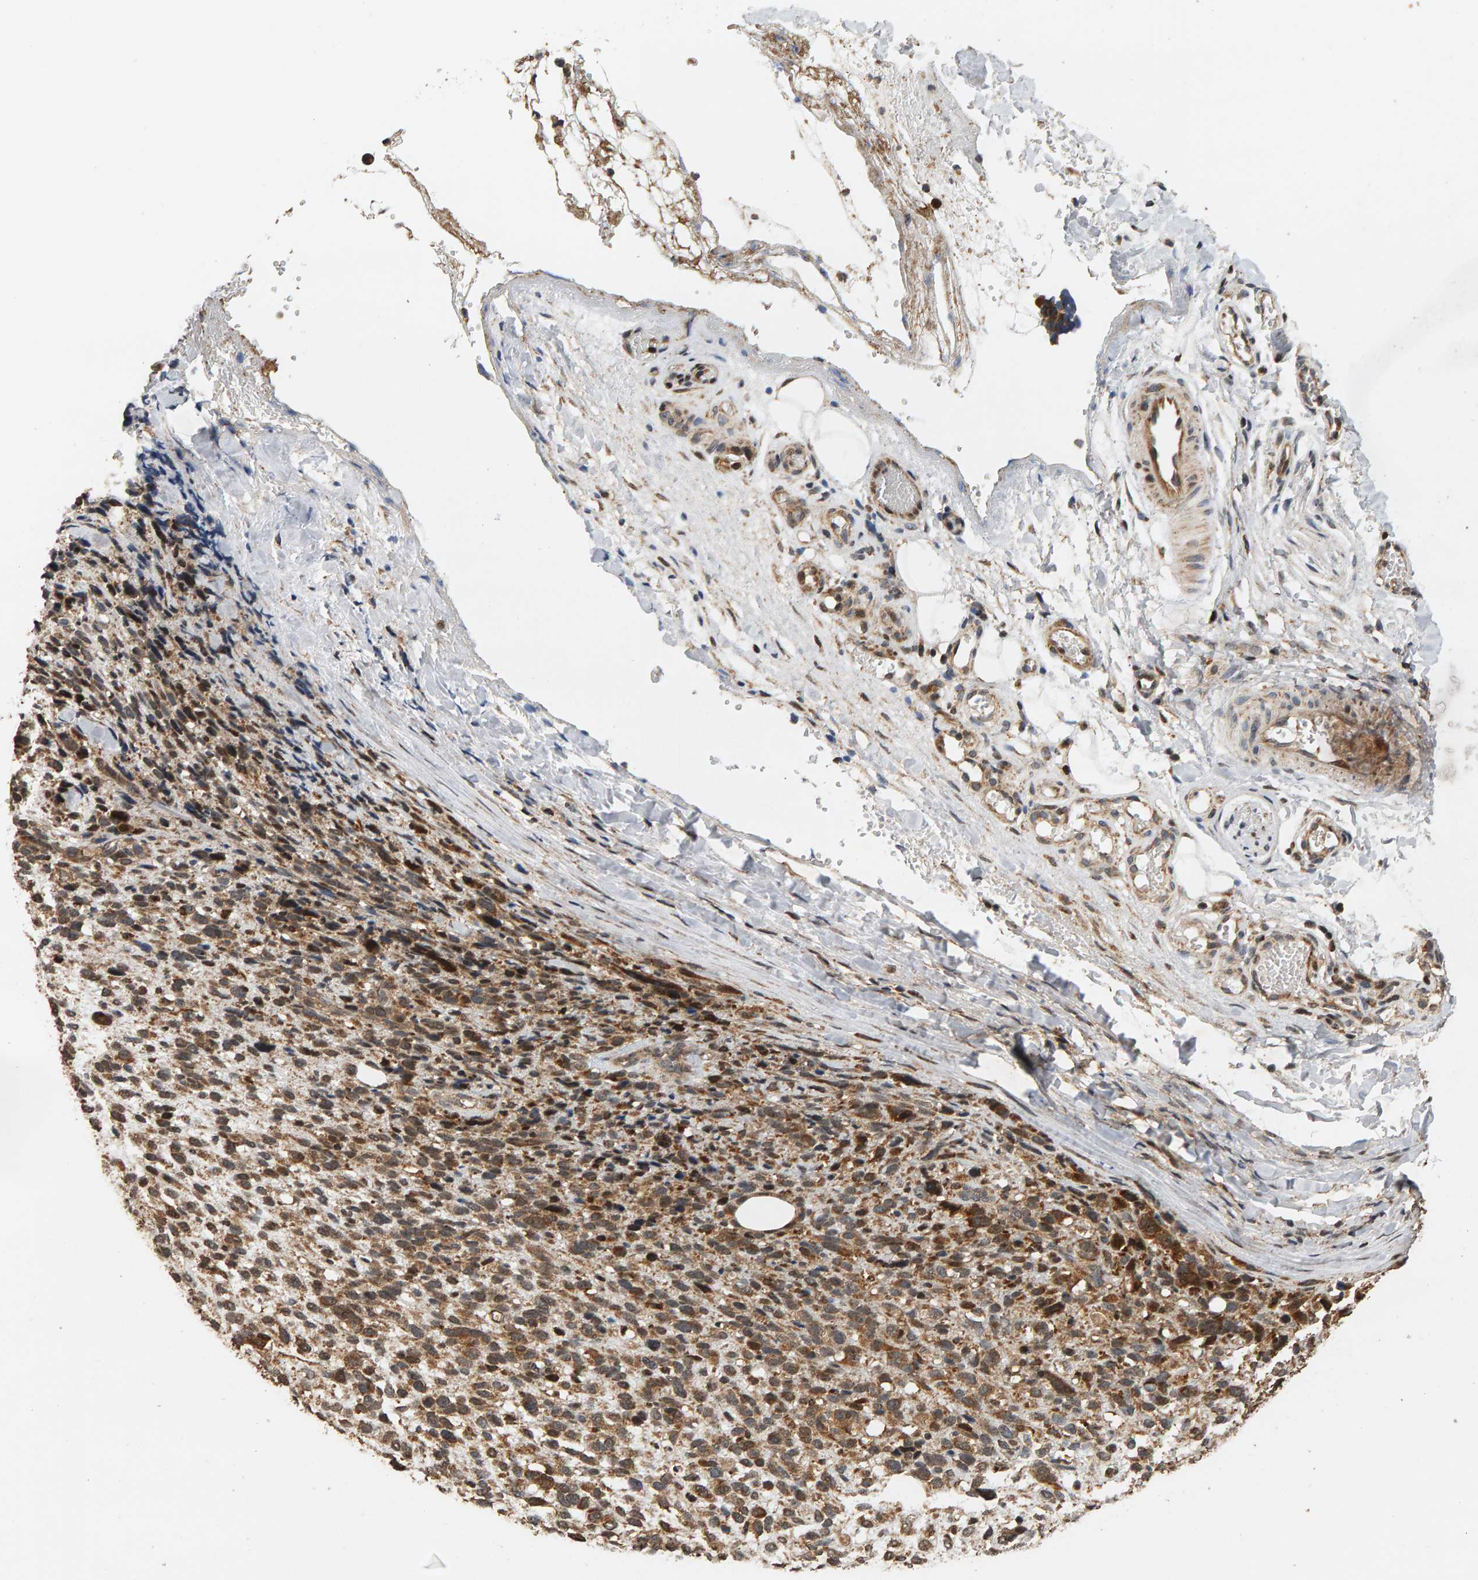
{"staining": {"intensity": "moderate", "quantity": ">75%", "location": "cytoplasmic/membranous"}, "tissue": "melanoma", "cell_type": "Tumor cells", "image_type": "cancer", "snomed": [{"axis": "morphology", "description": "Malignant melanoma, NOS"}, {"axis": "topography", "description": "Skin"}], "caption": "Malignant melanoma tissue exhibits moderate cytoplasmic/membranous expression in approximately >75% of tumor cells", "gene": "GSTK1", "patient": {"sex": "female", "age": 55}}